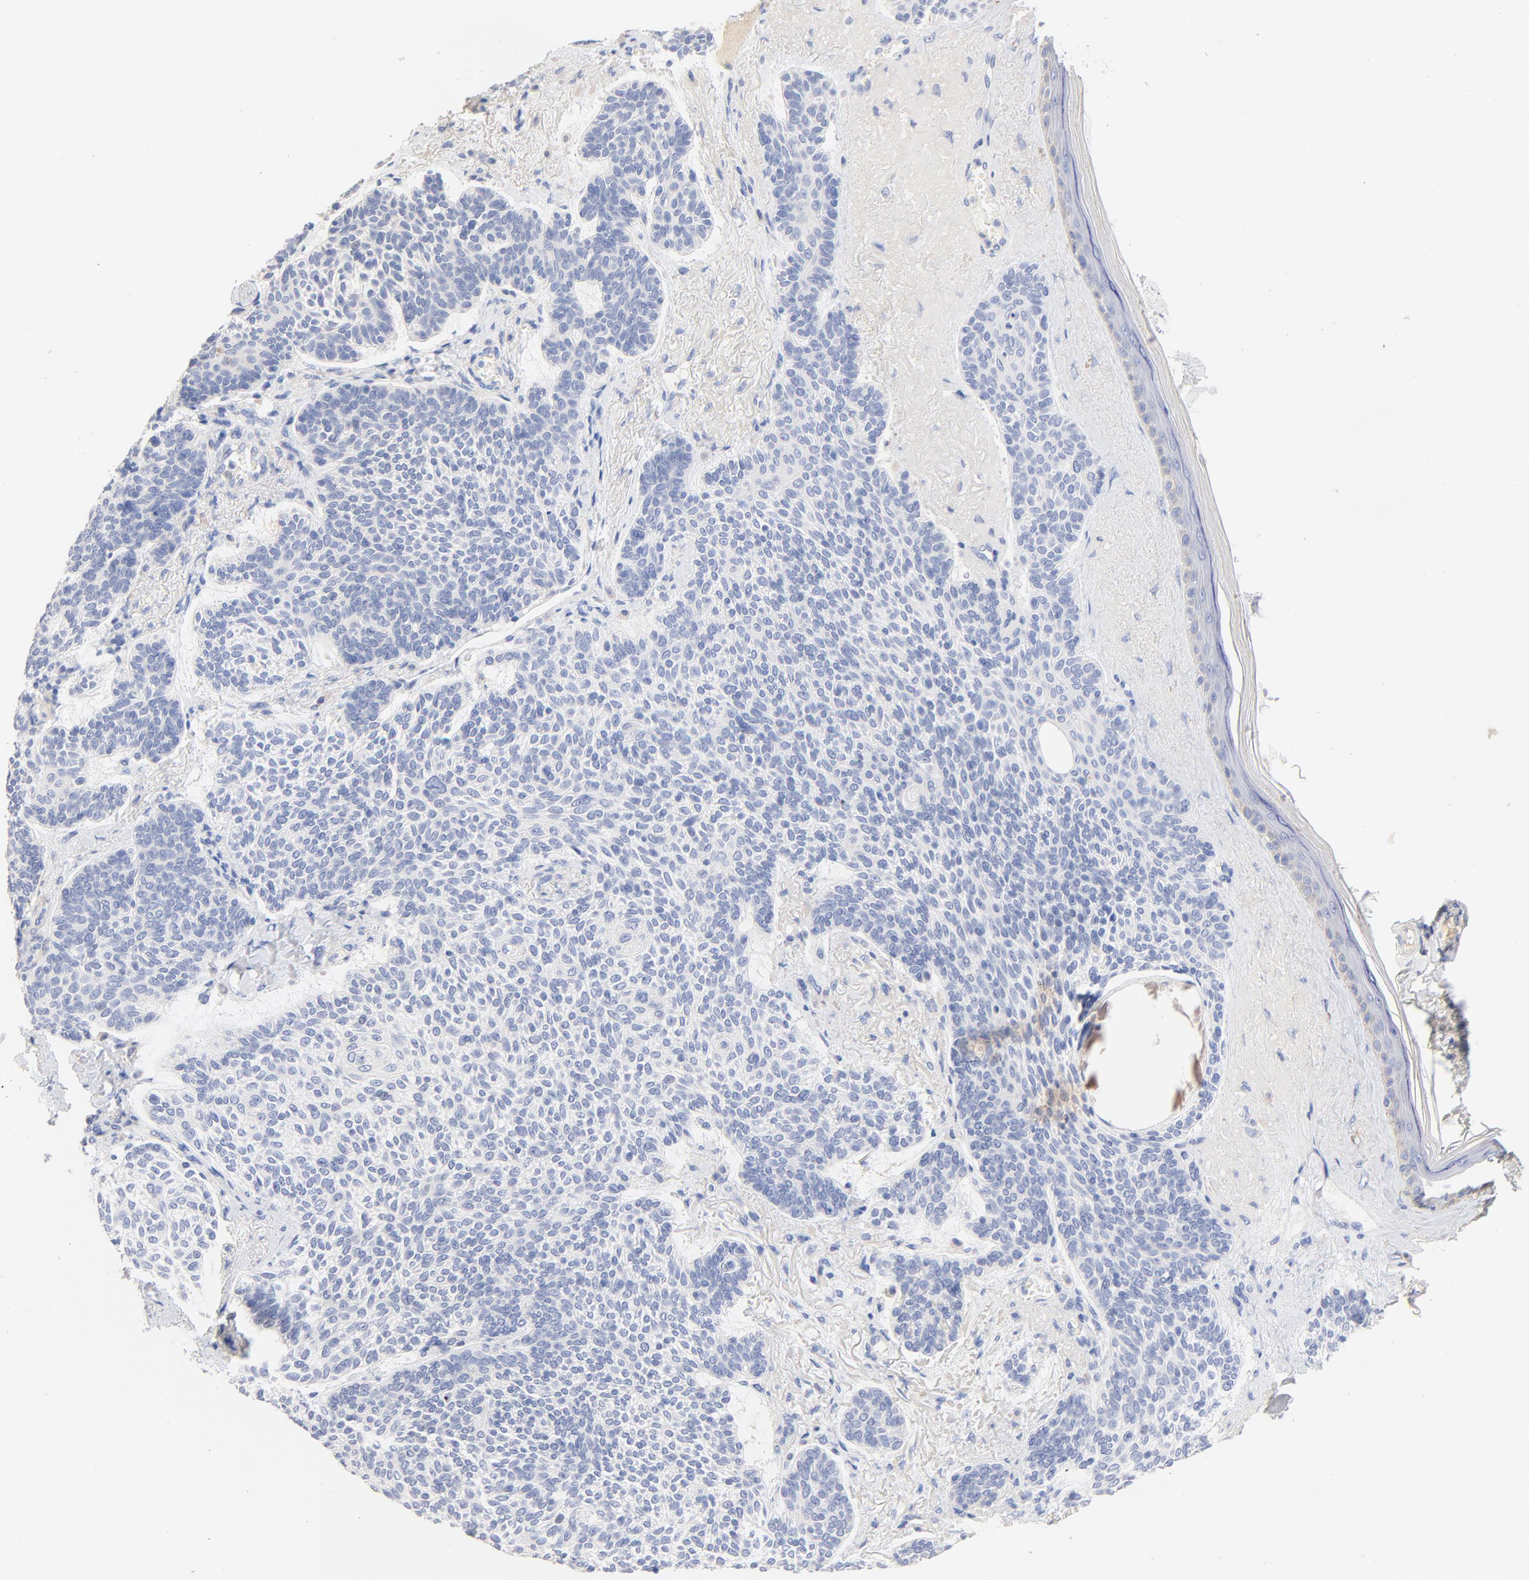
{"staining": {"intensity": "negative", "quantity": "none", "location": "none"}, "tissue": "skin cancer", "cell_type": "Tumor cells", "image_type": "cancer", "snomed": [{"axis": "morphology", "description": "Normal tissue, NOS"}, {"axis": "morphology", "description": "Basal cell carcinoma"}, {"axis": "topography", "description": "Skin"}], "caption": "Tumor cells are negative for protein expression in human skin cancer.", "gene": "CPS1", "patient": {"sex": "female", "age": 70}}